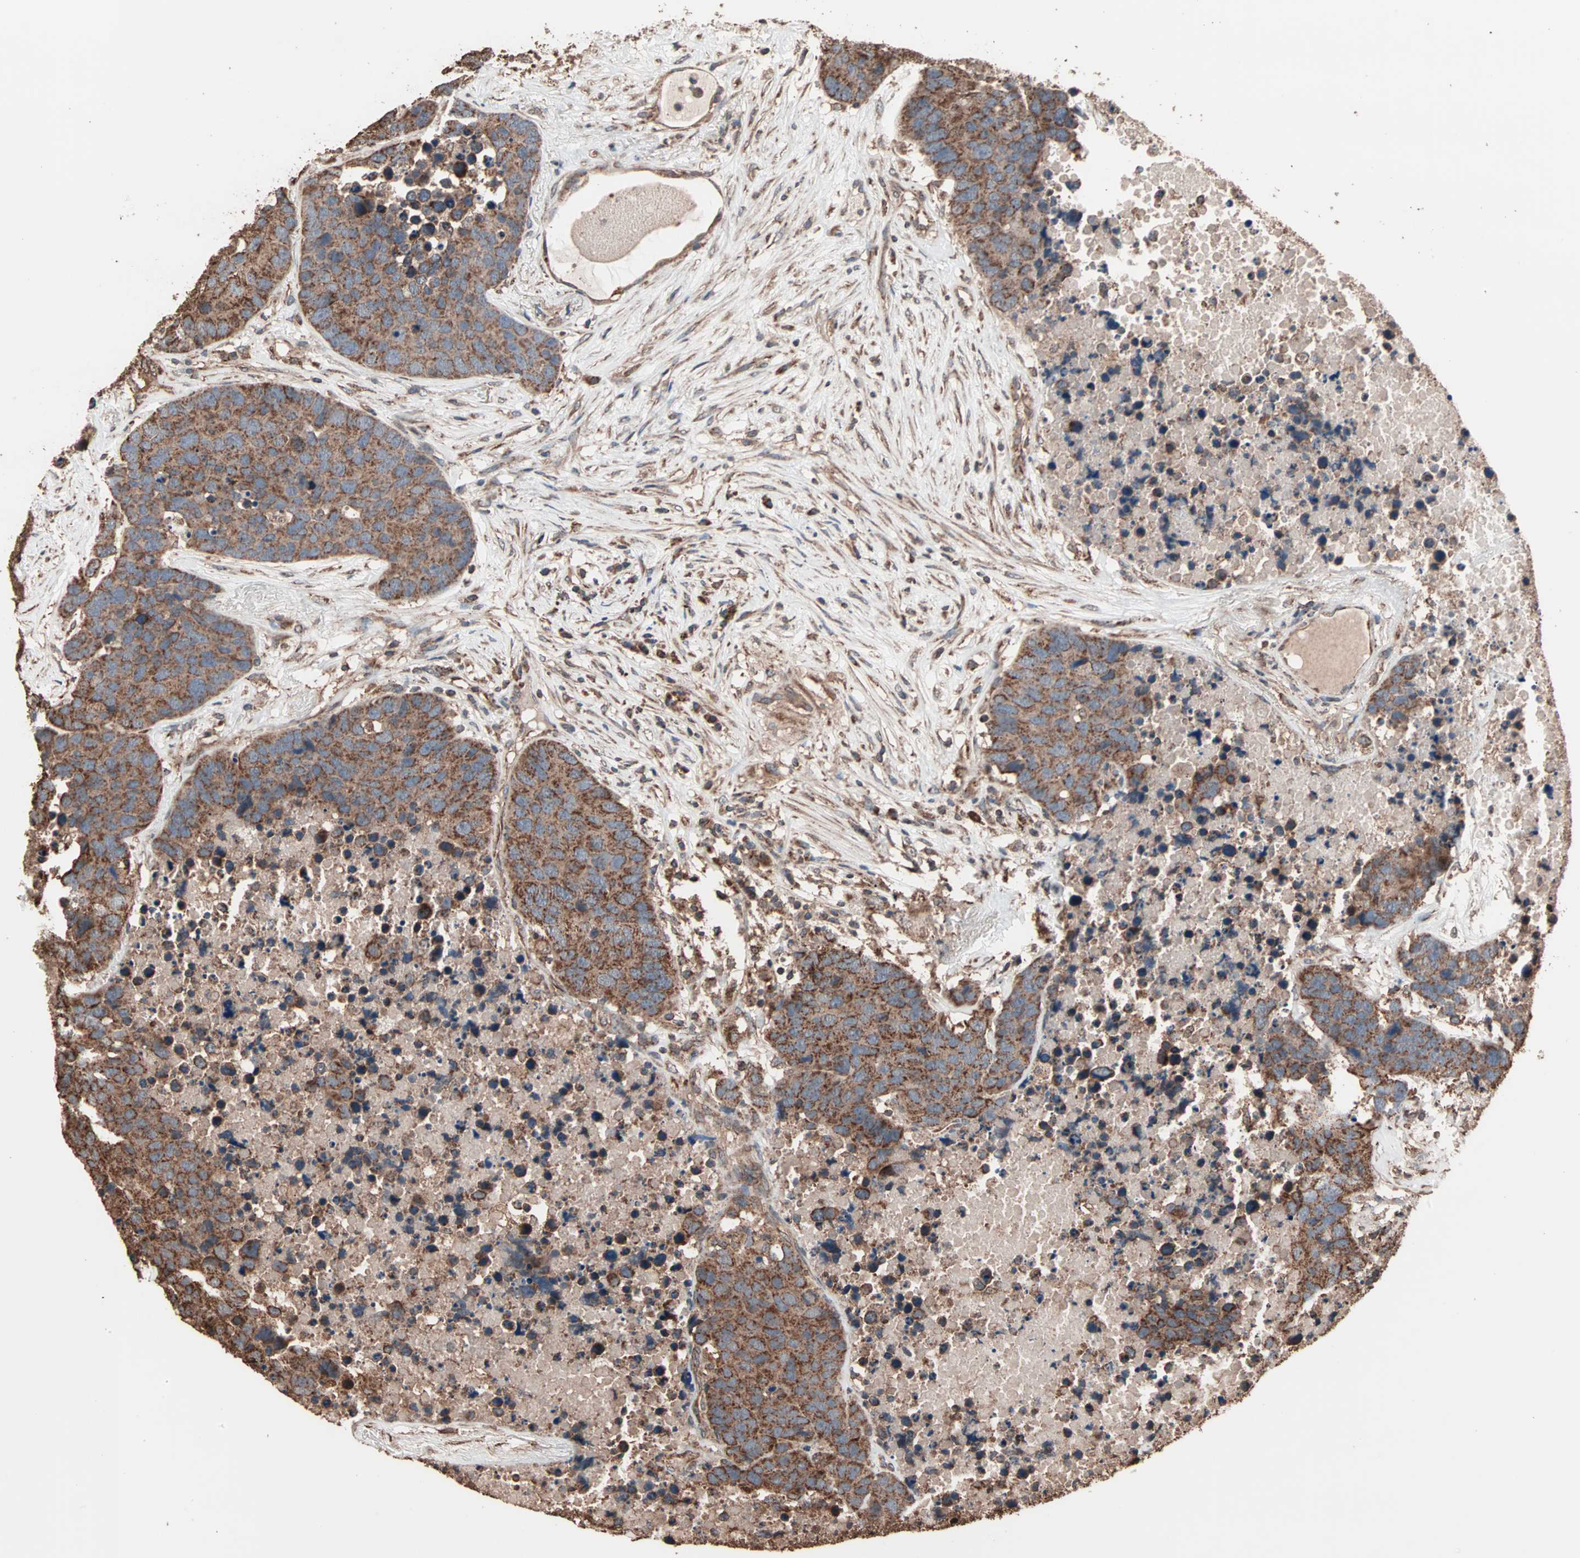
{"staining": {"intensity": "strong", "quantity": ">75%", "location": "cytoplasmic/membranous"}, "tissue": "carcinoid", "cell_type": "Tumor cells", "image_type": "cancer", "snomed": [{"axis": "morphology", "description": "Carcinoid, malignant, NOS"}, {"axis": "topography", "description": "Lung"}], "caption": "Protein expression analysis of carcinoid shows strong cytoplasmic/membranous positivity in approximately >75% of tumor cells.", "gene": "MRPL2", "patient": {"sex": "male", "age": 60}}